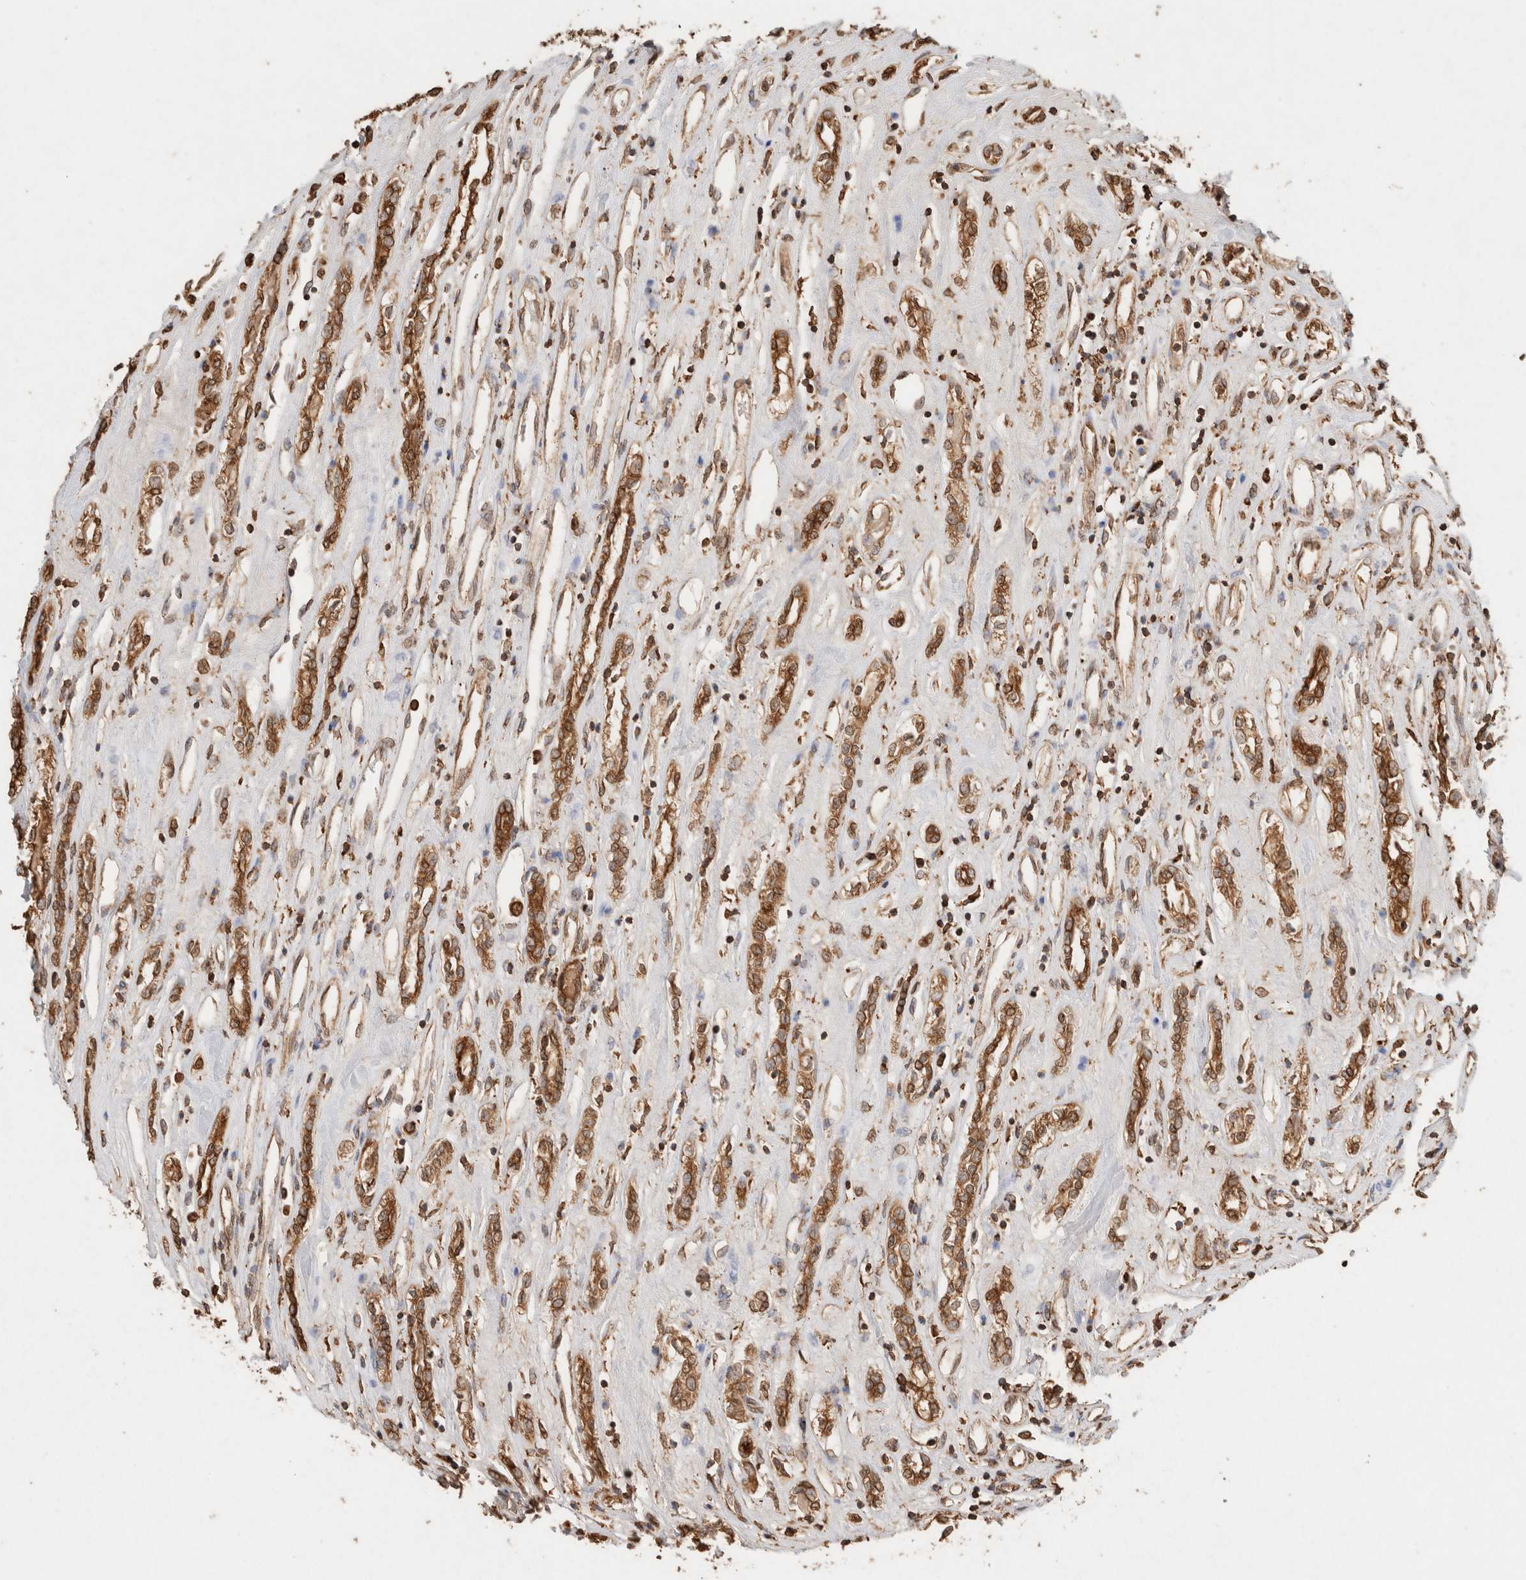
{"staining": {"intensity": "moderate", "quantity": ">75%", "location": "cytoplasmic/membranous"}, "tissue": "renal cancer", "cell_type": "Tumor cells", "image_type": "cancer", "snomed": [{"axis": "morphology", "description": "Adenocarcinoma, NOS"}, {"axis": "topography", "description": "Kidney"}], "caption": "A medium amount of moderate cytoplasmic/membranous positivity is seen in approximately >75% of tumor cells in renal cancer (adenocarcinoma) tissue.", "gene": "ERAP1", "patient": {"sex": "female", "age": 70}}